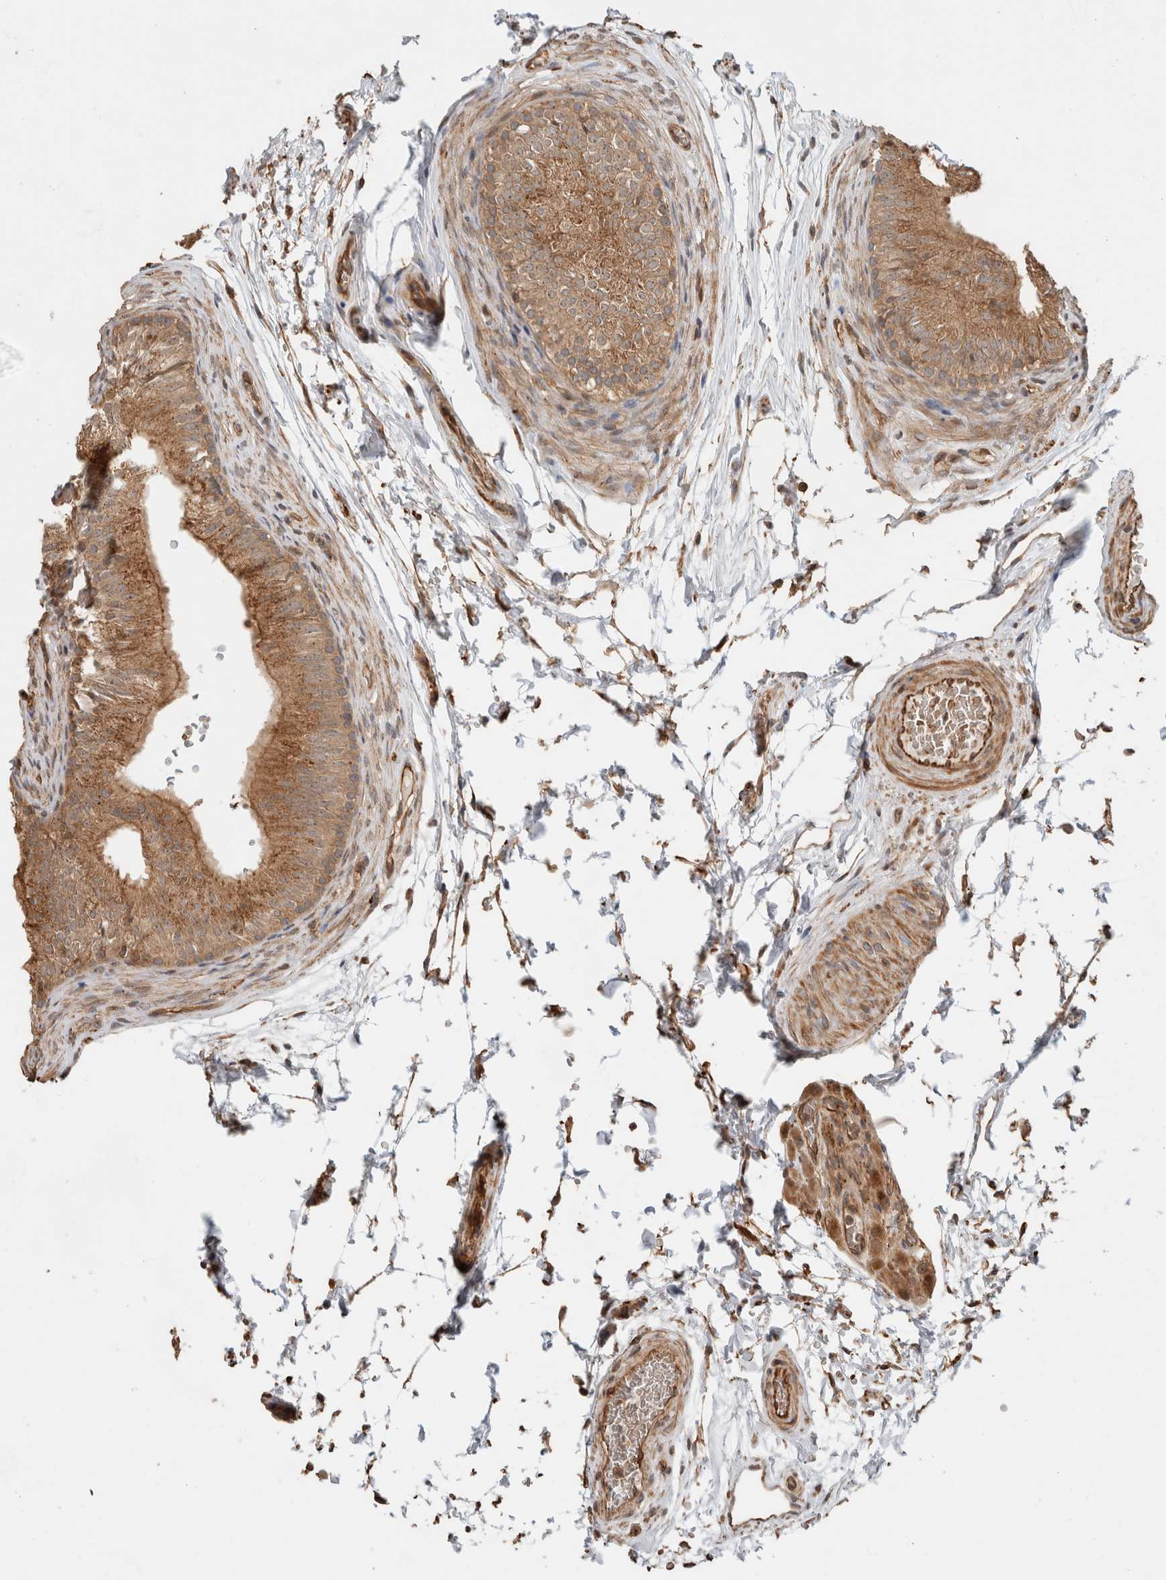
{"staining": {"intensity": "moderate", "quantity": ">75%", "location": "cytoplasmic/membranous,nuclear"}, "tissue": "epididymis", "cell_type": "Glandular cells", "image_type": "normal", "snomed": [{"axis": "morphology", "description": "Normal tissue, NOS"}, {"axis": "topography", "description": "Epididymis"}], "caption": "An IHC micrograph of benign tissue is shown. Protein staining in brown labels moderate cytoplasmic/membranous,nuclear positivity in epididymis within glandular cells. (DAB (3,3'-diaminobenzidine) IHC with brightfield microscopy, high magnification).", "gene": "OTUD6B", "patient": {"sex": "male", "age": 36}}